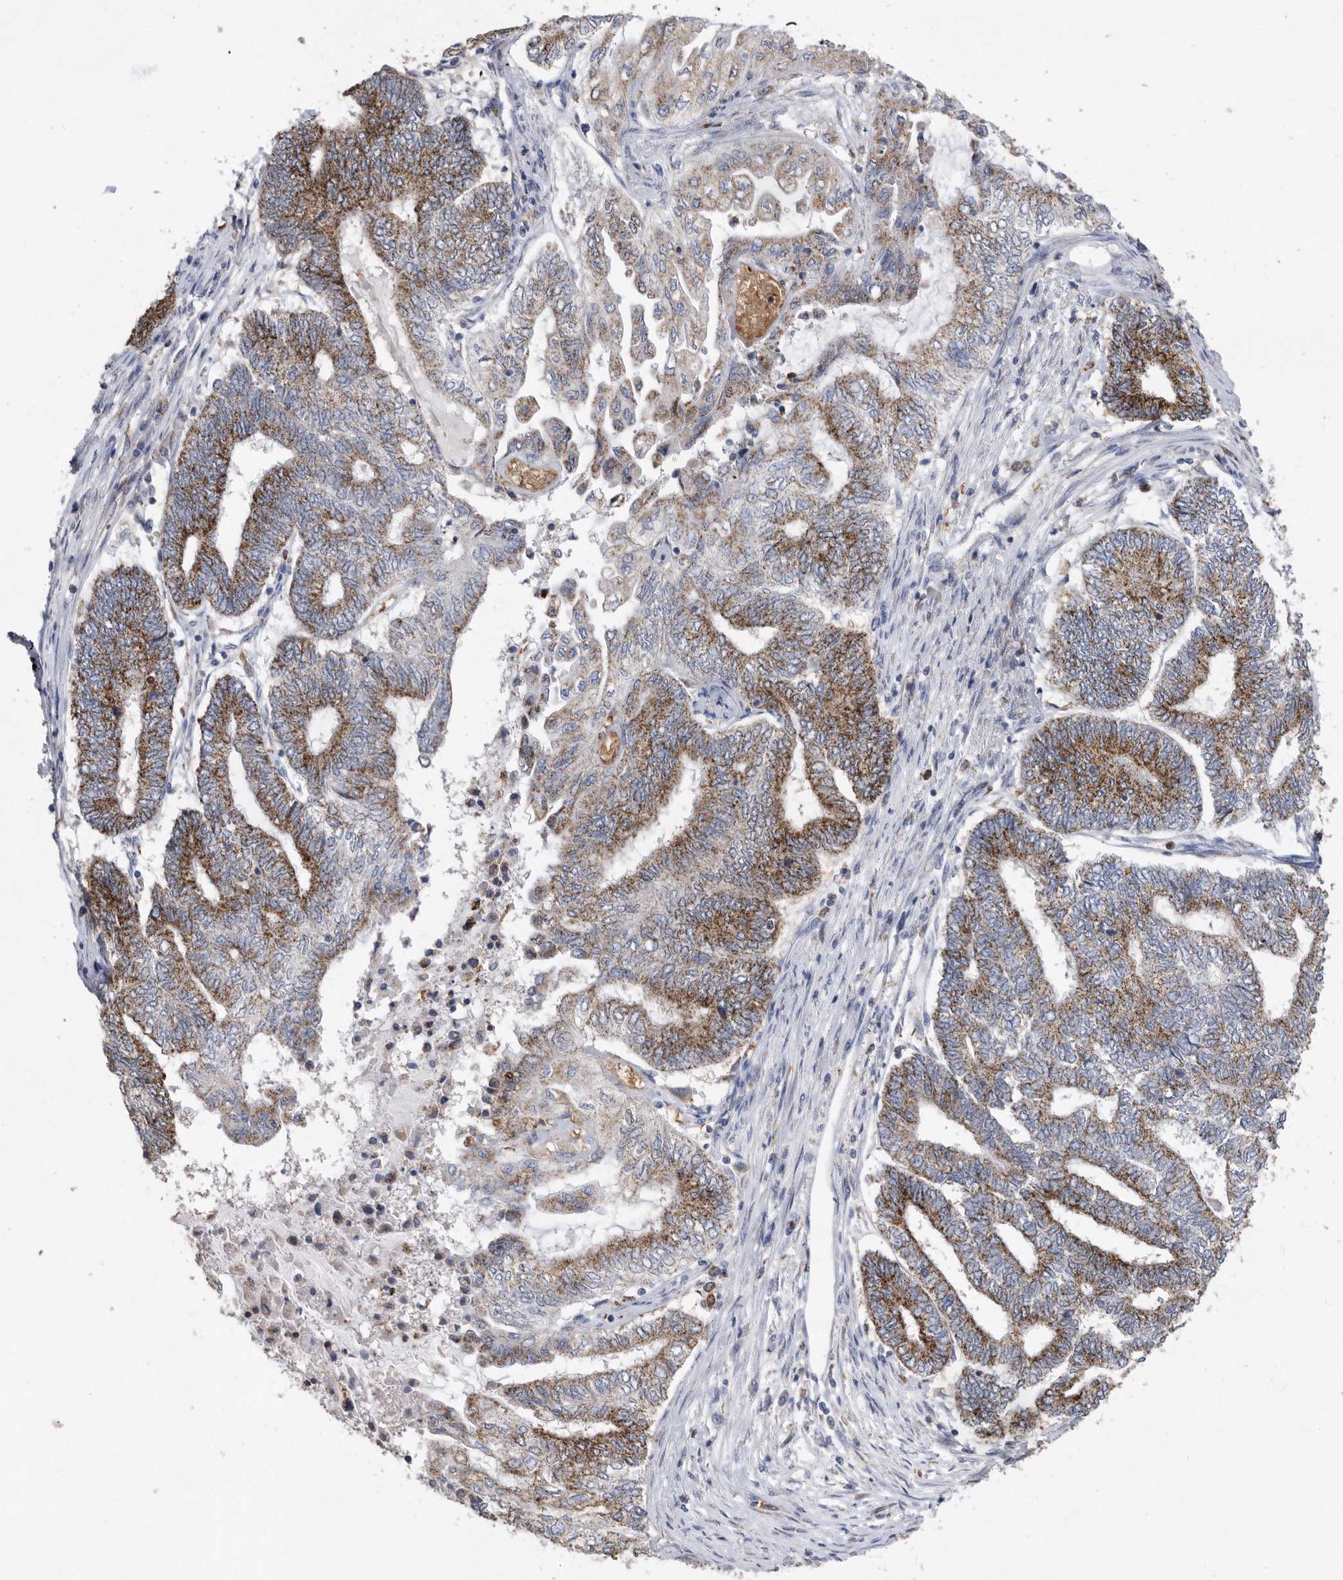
{"staining": {"intensity": "strong", "quantity": ">75%", "location": "cytoplasmic/membranous"}, "tissue": "endometrial cancer", "cell_type": "Tumor cells", "image_type": "cancer", "snomed": [{"axis": "morphology", "description": "Adenocarcinoma, NOS"}, {"axis": "topography", "description": "Uterus"}, {"axis": "topography", "description": "Endometrium"}], "caption": "Immunohistochemistry of human endometrial adenocarcinoma reveals high levels of strong cytoplasmic/membranous expression in about >75% of tumor cells. The protein of interest is stained brown, and the nuclei are stained in blue (DAB IHC with brightfield microscopy, high magnification).", "gene": "CRISPLD2", "patient": {"sex": "female", "age": 70}}